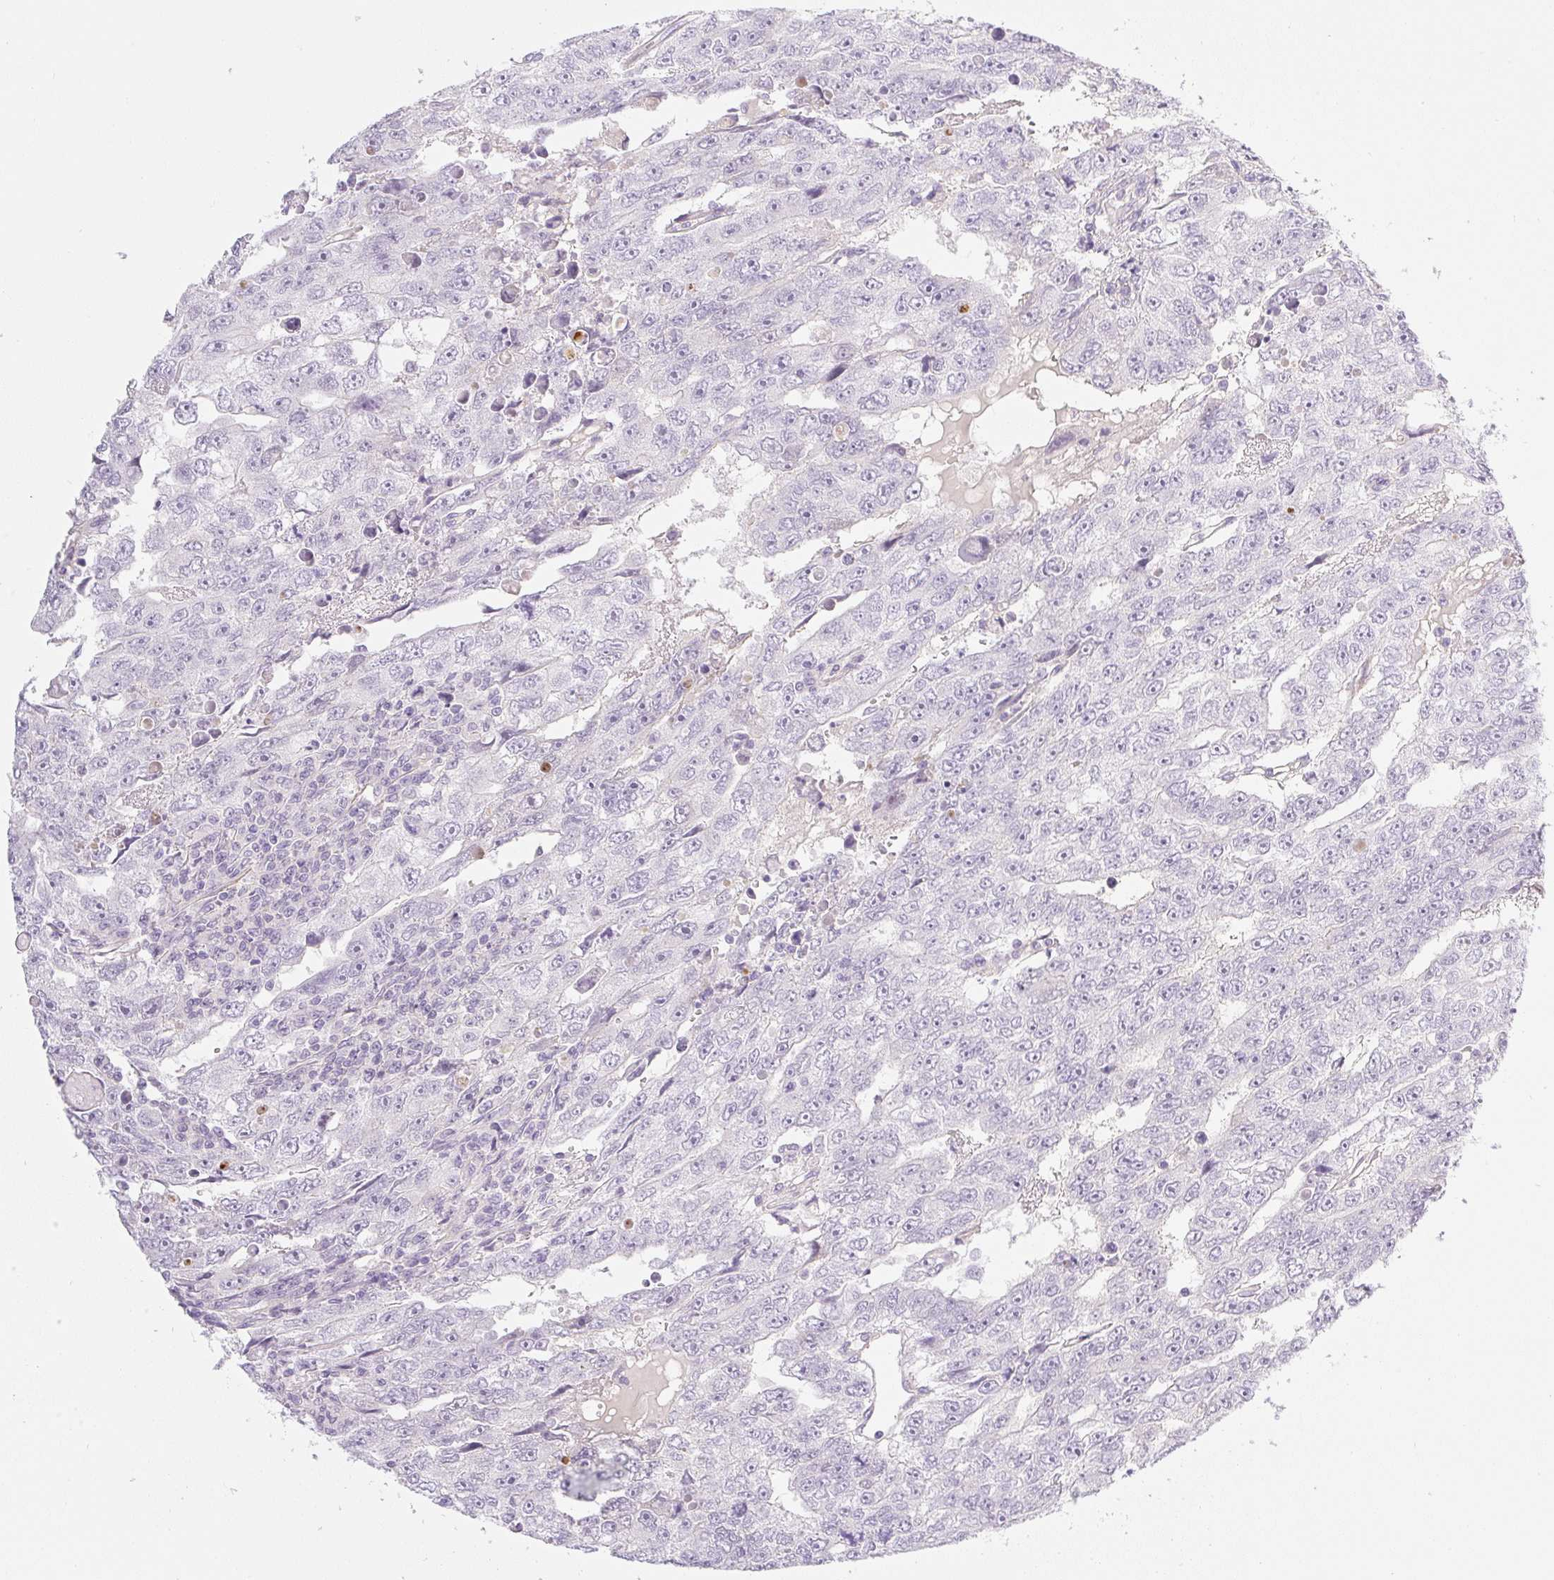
{"staining": {"intensity": "negative", "quantity": "none", "location": "none"}, "tissue": "testis cancer", "cell_type": "Tumor cells", "image_type": "cancer", "snomed": [{"axis": "morphology", "description": "Carcinoma, Embryonal, NOS"}, {"axis": "topography", "description": "Testis"}], "caption": "The histopathology image shows no staining of tumor cells in embryonal carcinoma (testis).", "gene": "MIA2", "patient": {"sex": "male", "age": 20}}